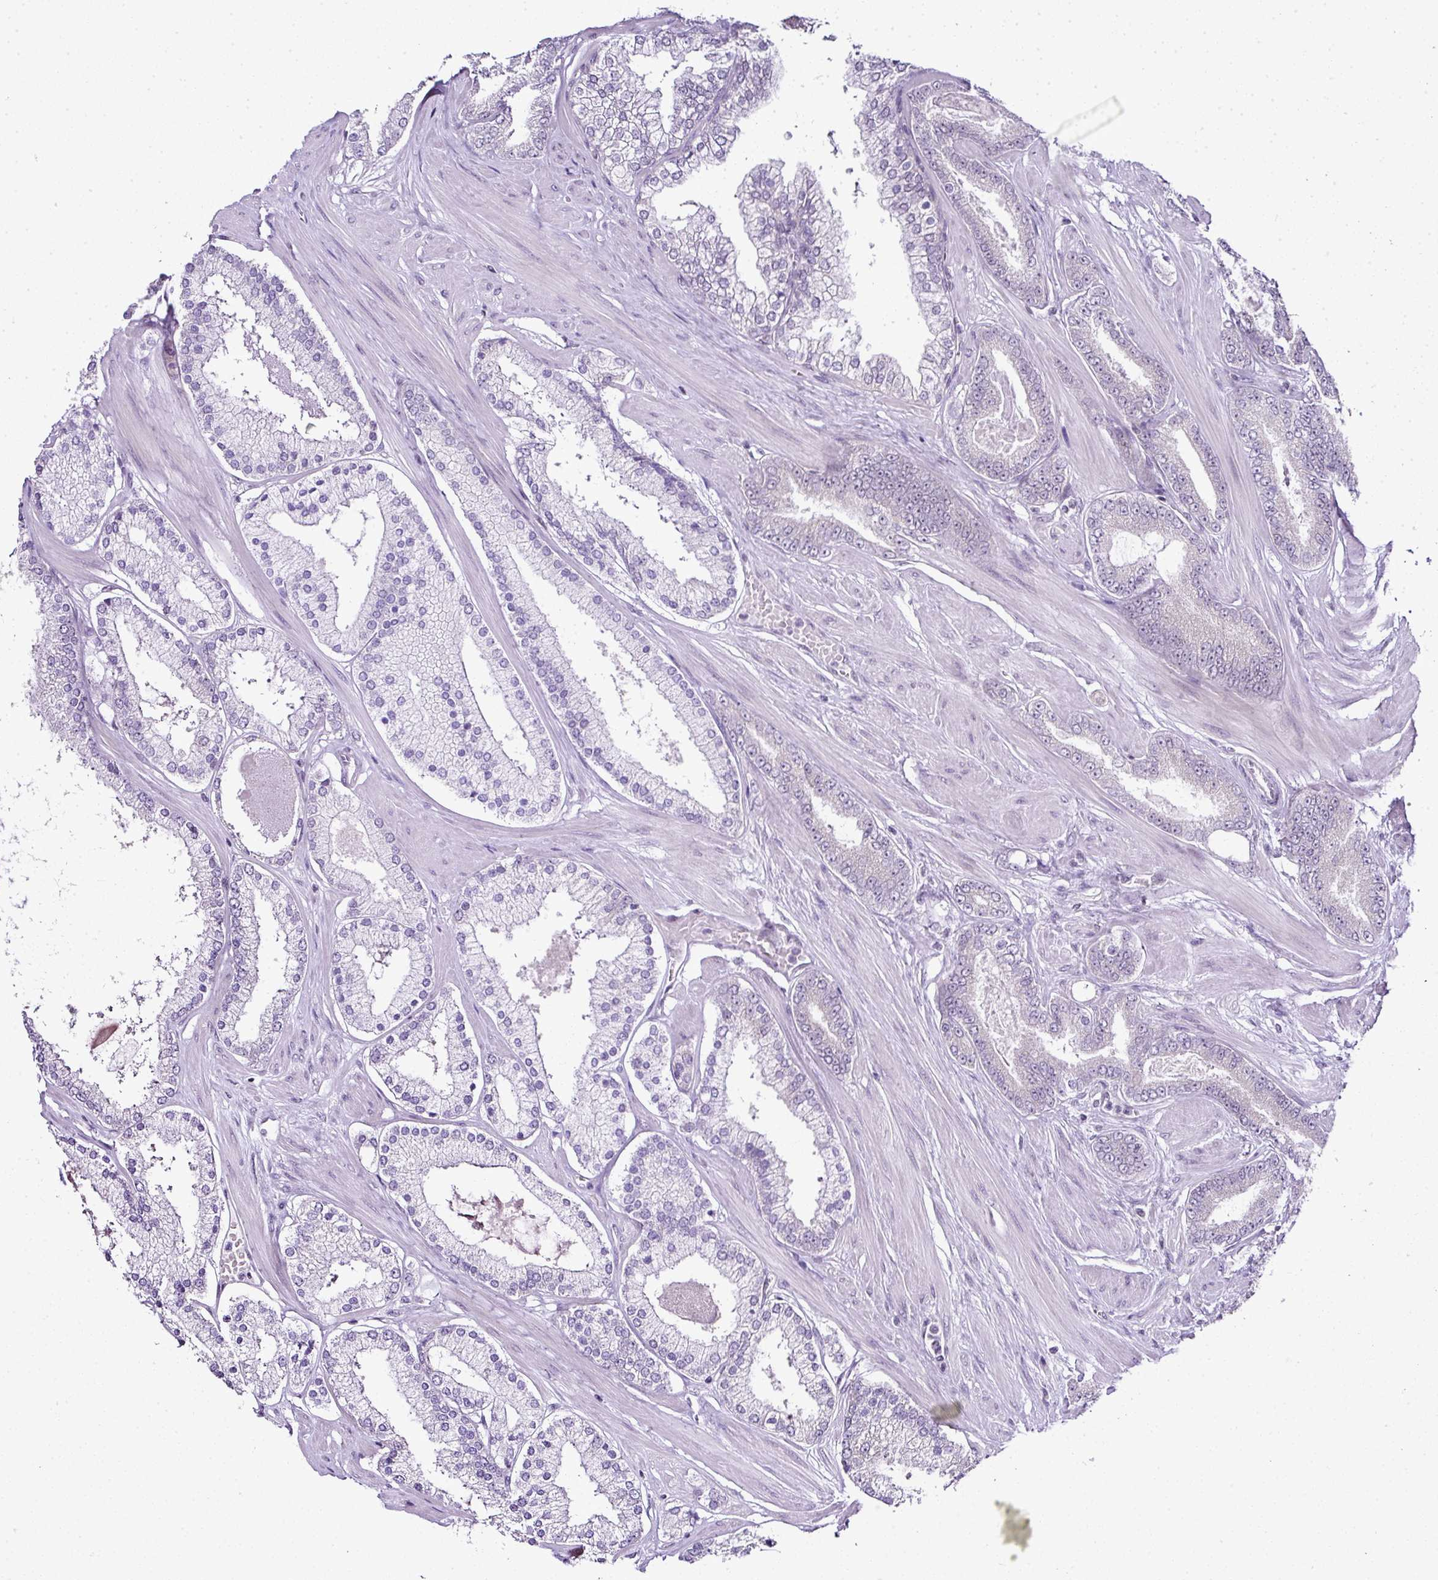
{"staining": {"intensity": "negative", "quantity": "none", "location": "none"}, "tissue": "prostate cancer", "cell_type": "Tumor cells", "image_type": "cancer", "snomed": [{"axis": "morphology", "description": "Adenocarcinoma, Low grade"}, {"axis": "topography", "description": "Prostate"}], "caption": "Immunohistochemistry of prostate cancer shows no expression in tumor cells.", "gene": "FAM32A", "patient": {"sex": "male", "age": 42}}